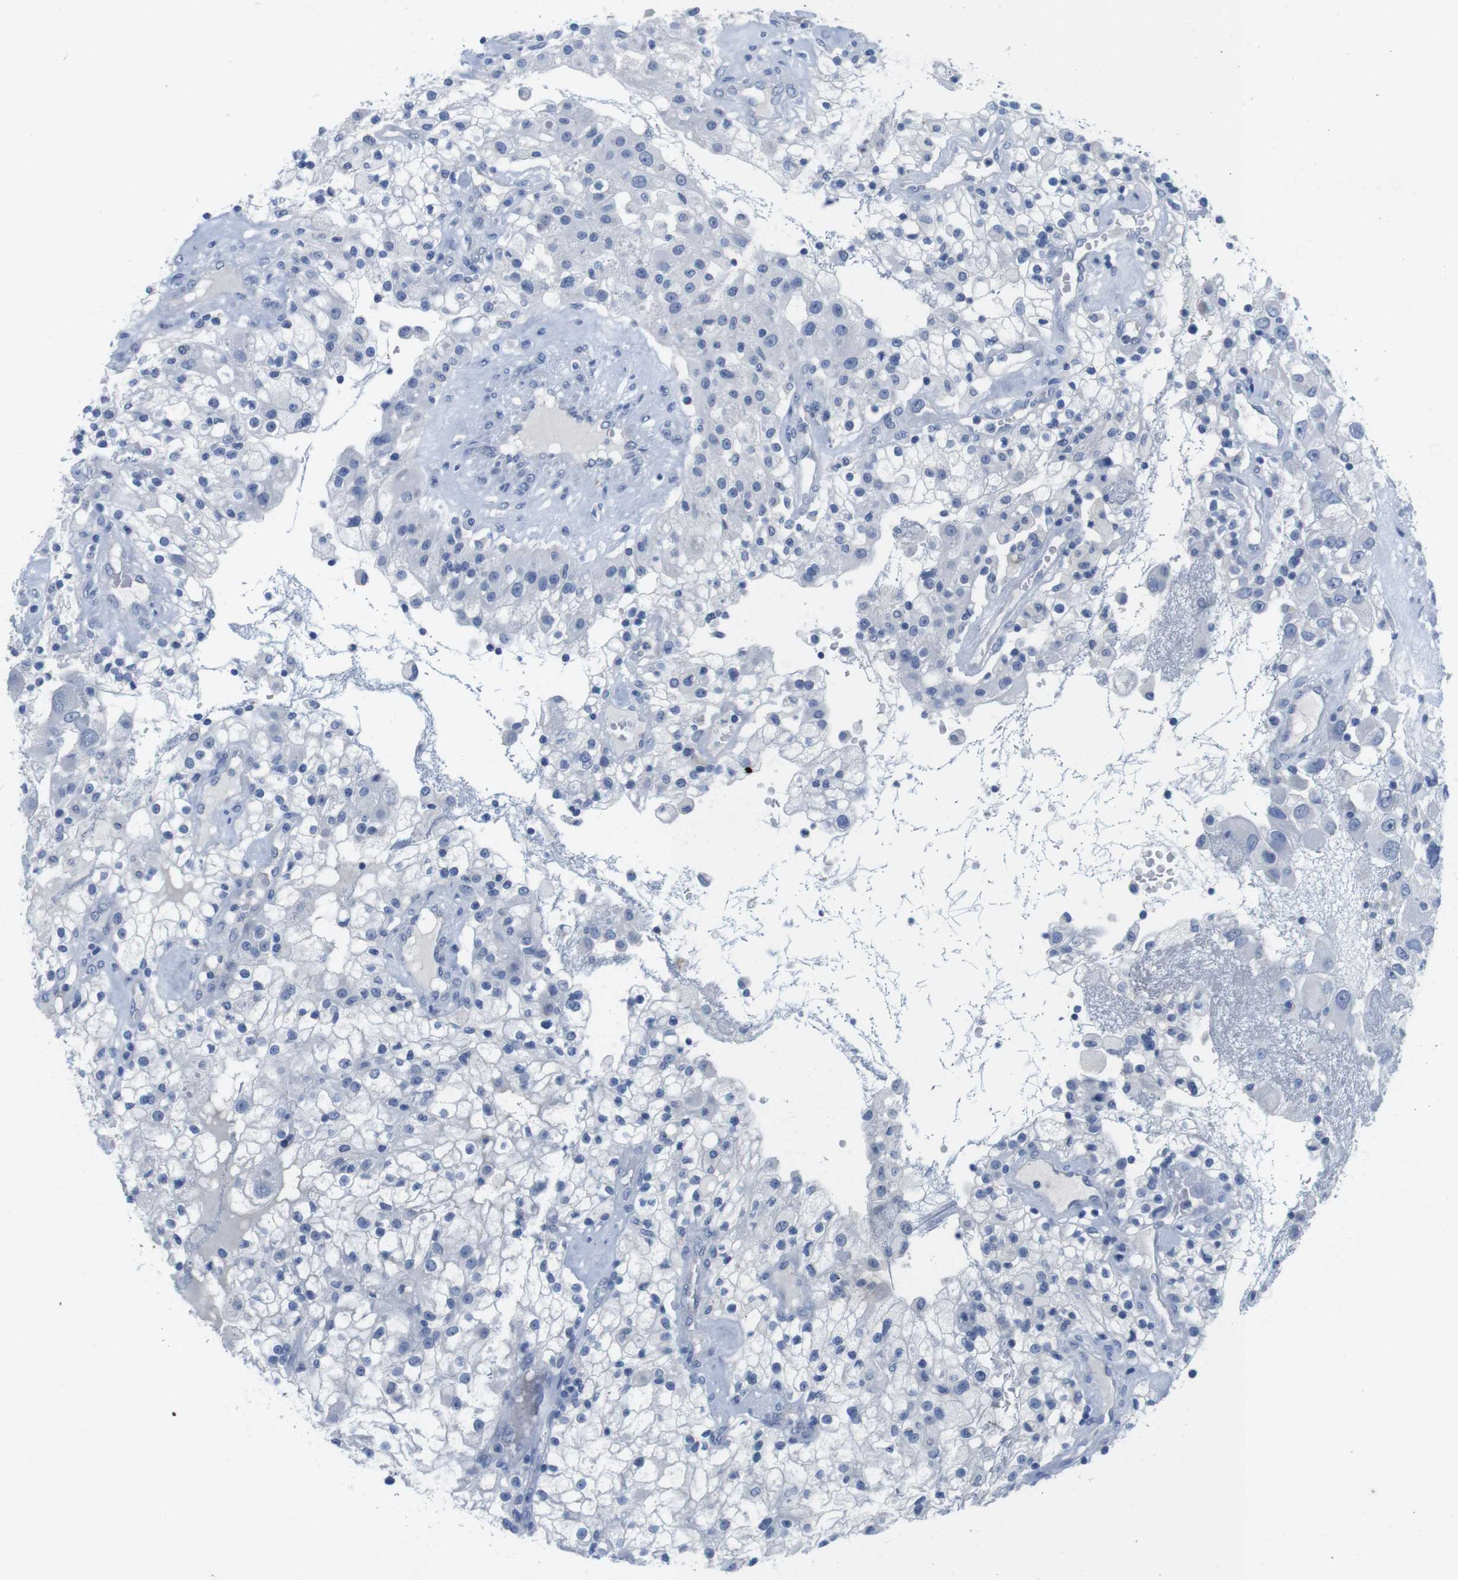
{"staining": {"intensity": "negative", "quantity": "none", "location": "none"}, "tissue": "renal cancer", "cell_type": "Tumor cells", "image_type": "cancer", "snomed": [{"axis": "morphology", "description": "Adenocarcinoma, NOS"}, {"axis": "topography", "description": "Kidney"}], "caption": "Immunohistochemical staining of human renal adenocarcinoma shows no significant positivity in tumor cells. (Brightfield microscopy of DAB (3,3'-diaminobenzidine) immunohistochemistry at high magnification).", "gene": "MAP6", "patient": {"sex": "female", "age": 52}}